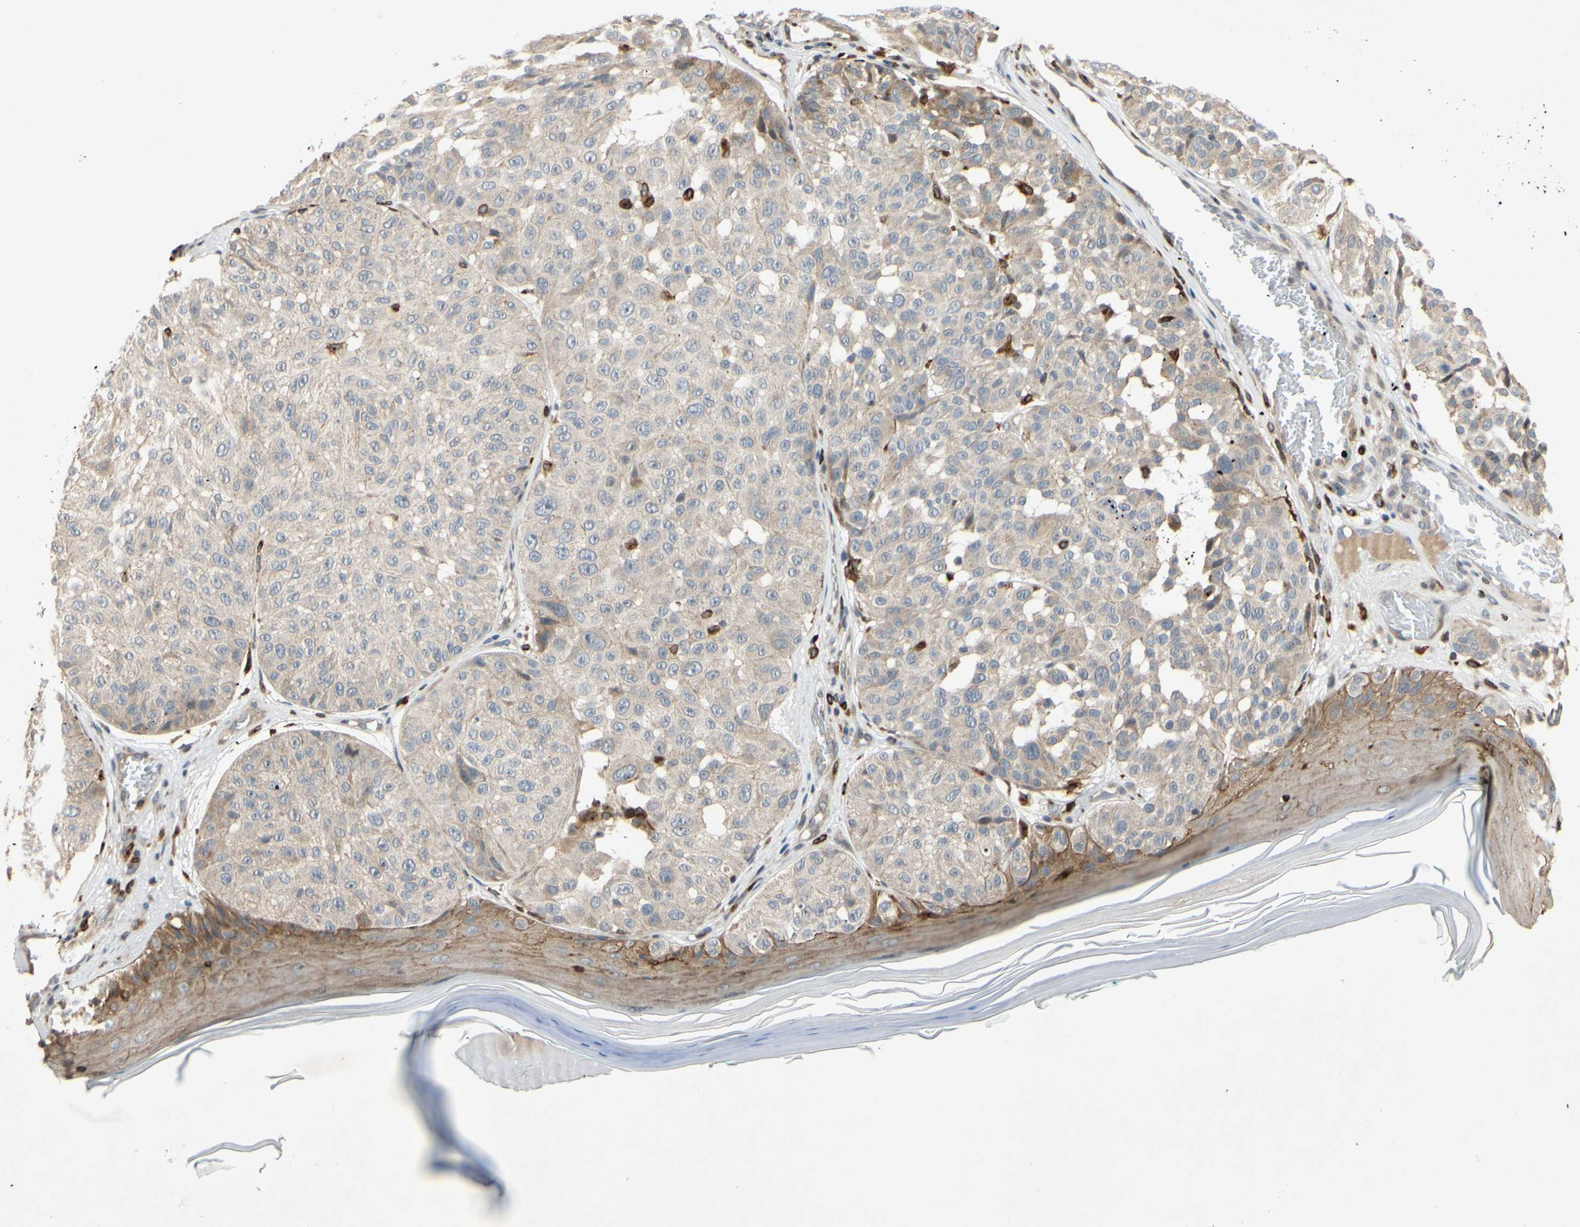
{"staining": {"intensity": "weak", "quantity": ">75%", "location": "cytoplasmic/membranous"}, "tissue": "melanoma", "cell_type": "Tumor cells", "image_type": "cancer", "snomed": [{"axis": "morphology", "description": "Malignant melanoma, NOS"}, {"axis": "topography", "description": "Skin"}], "caption": "Malignant melanoma tissue reveals weak cytoplasmic/membranous positivity in about >75% of tumor cells", "gene": "PLXNA2", "patient": {"sex": "female", "age": 46}}